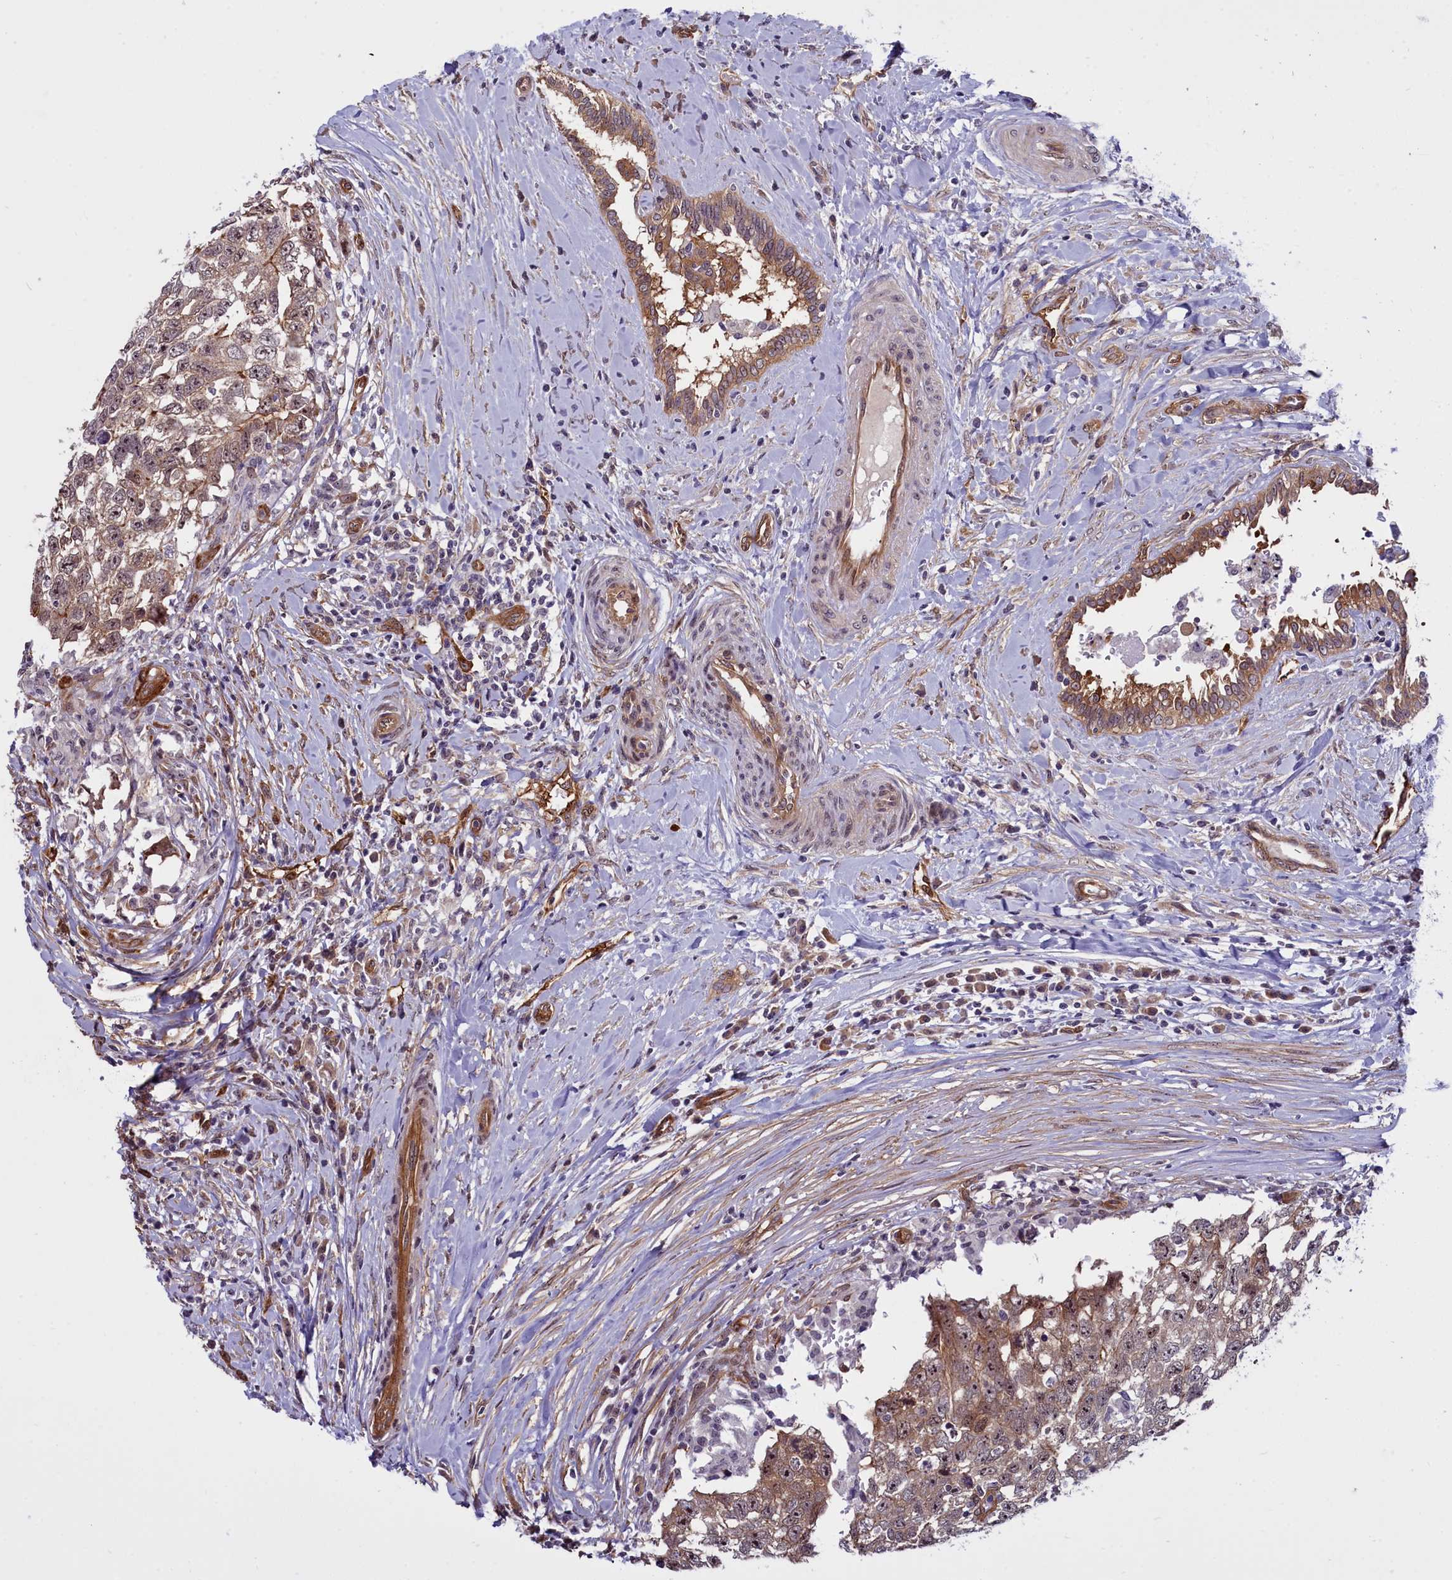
{"staining": {"intensity": "moderate", "quantity": ">75%", "location": "cytoplasmic/membranous,nuclear"}, "tissue": "testis cancer", "cell_type": "Tumor cells", "image_type": "cancer", "snomed": [{"axis": "morphology", "description": "Seminoma, NOS"}, {"axis": "morphology", "description": "Carcinoma, Embryonal, NOS"}, {"axis": "topography", "description": "Testis"}], "caption": "A brown stain shows moderate cytoplasmic/membranous and nuclear expression of a protein in human testis seminoma tumor cells.", "gene": "BCAR1", "patient": {"sex": "male", "age": 29}}